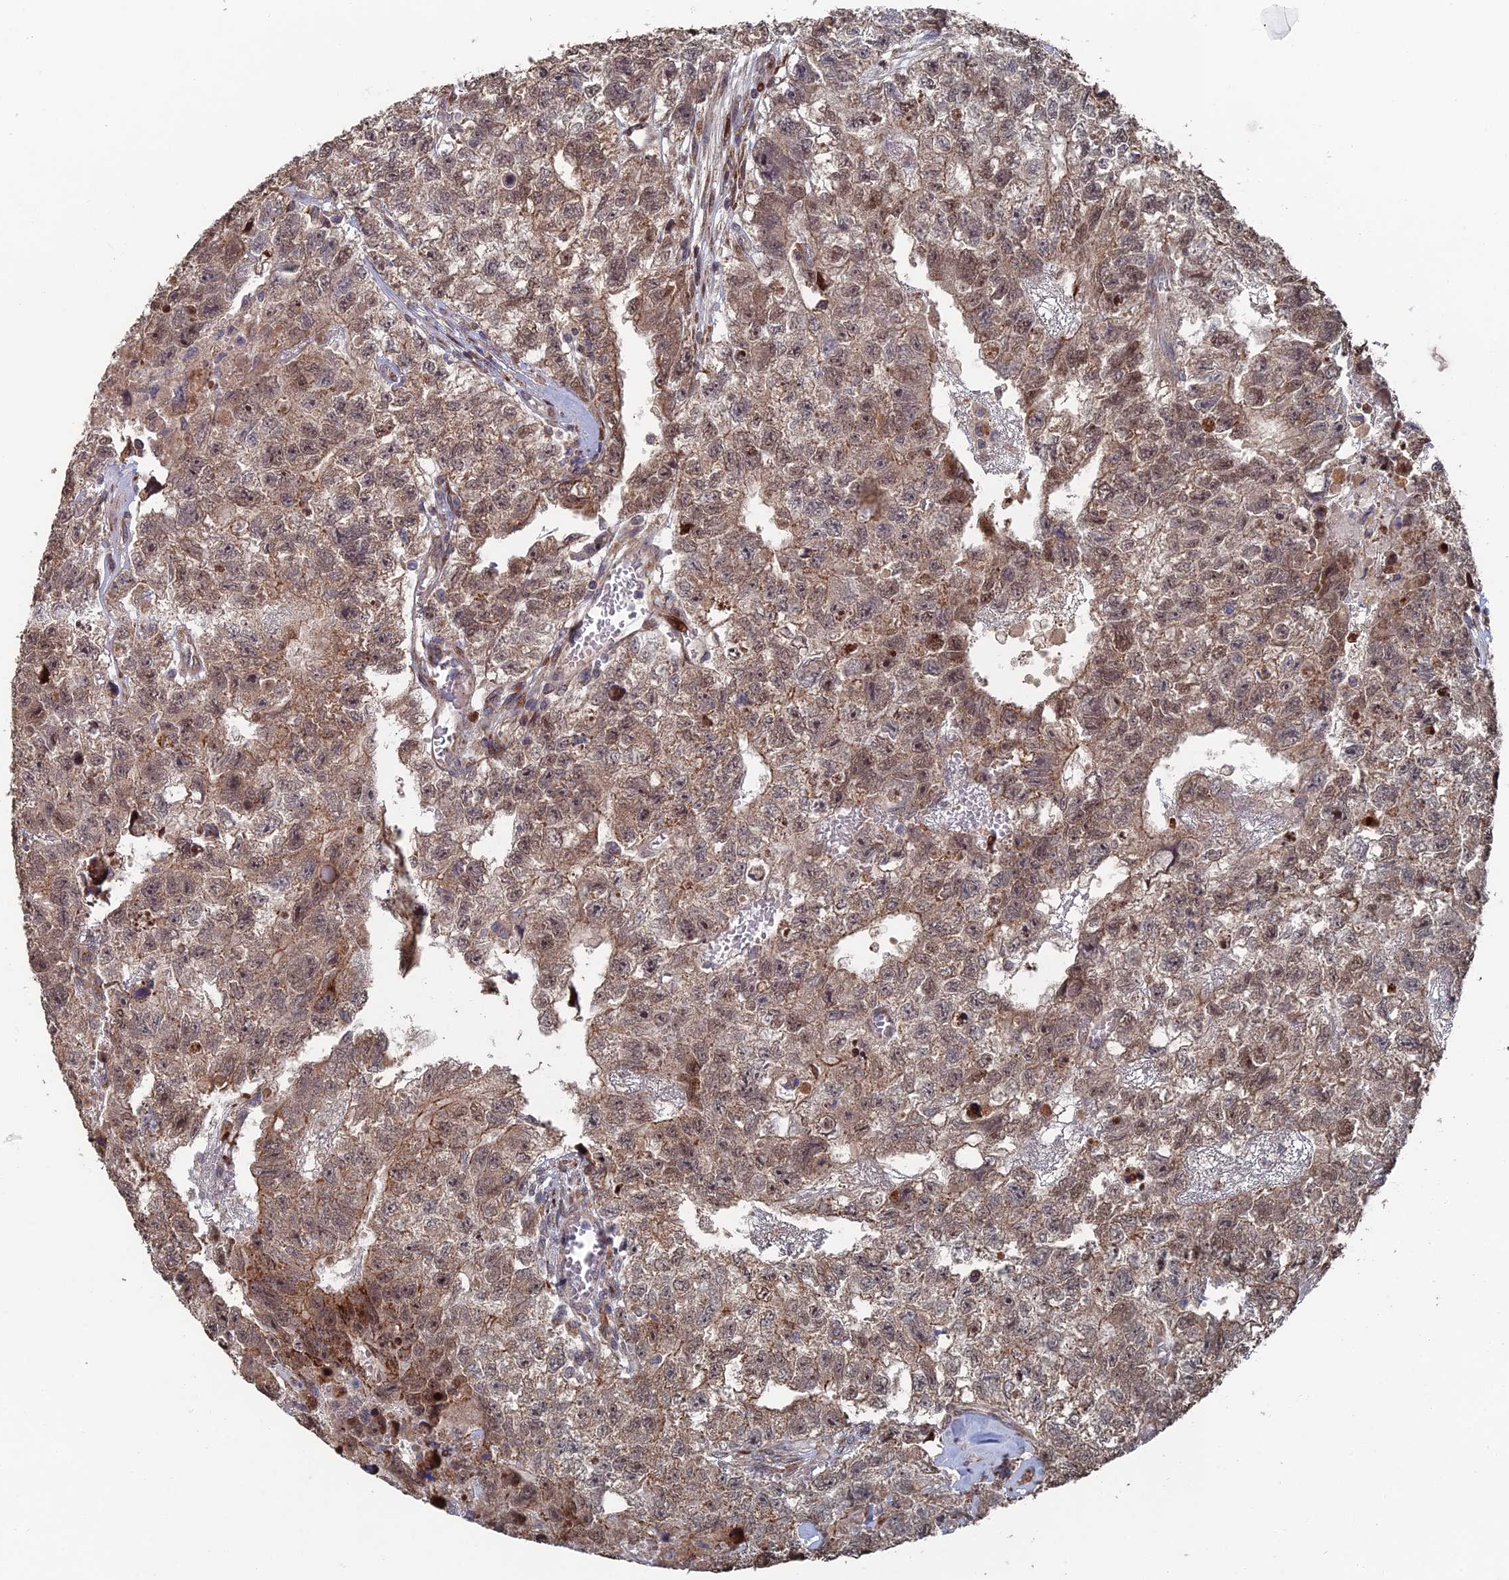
{"staining": {"intensity": "moderate", "quantity": "25%-75%", "location": "cytoplasmic/membranous"}, "tissue": "testis cancer", "cell_type": "Tumor cells", "image_type": "cancer", "snomed": [{"axis": "morphology", "description": "Carcinoma, Embryonal, NOS"}, {"axis": "topography", "description": "Testis"}], "caption": "This photomicrograph shows IHC staining of testis cancer, with medium moderate cytoplasmic/membranous staining in about 25%-75% of tumor cells.", "gene": "GTF2IRD1", "patient": {"sex": "male", "age": 26}}